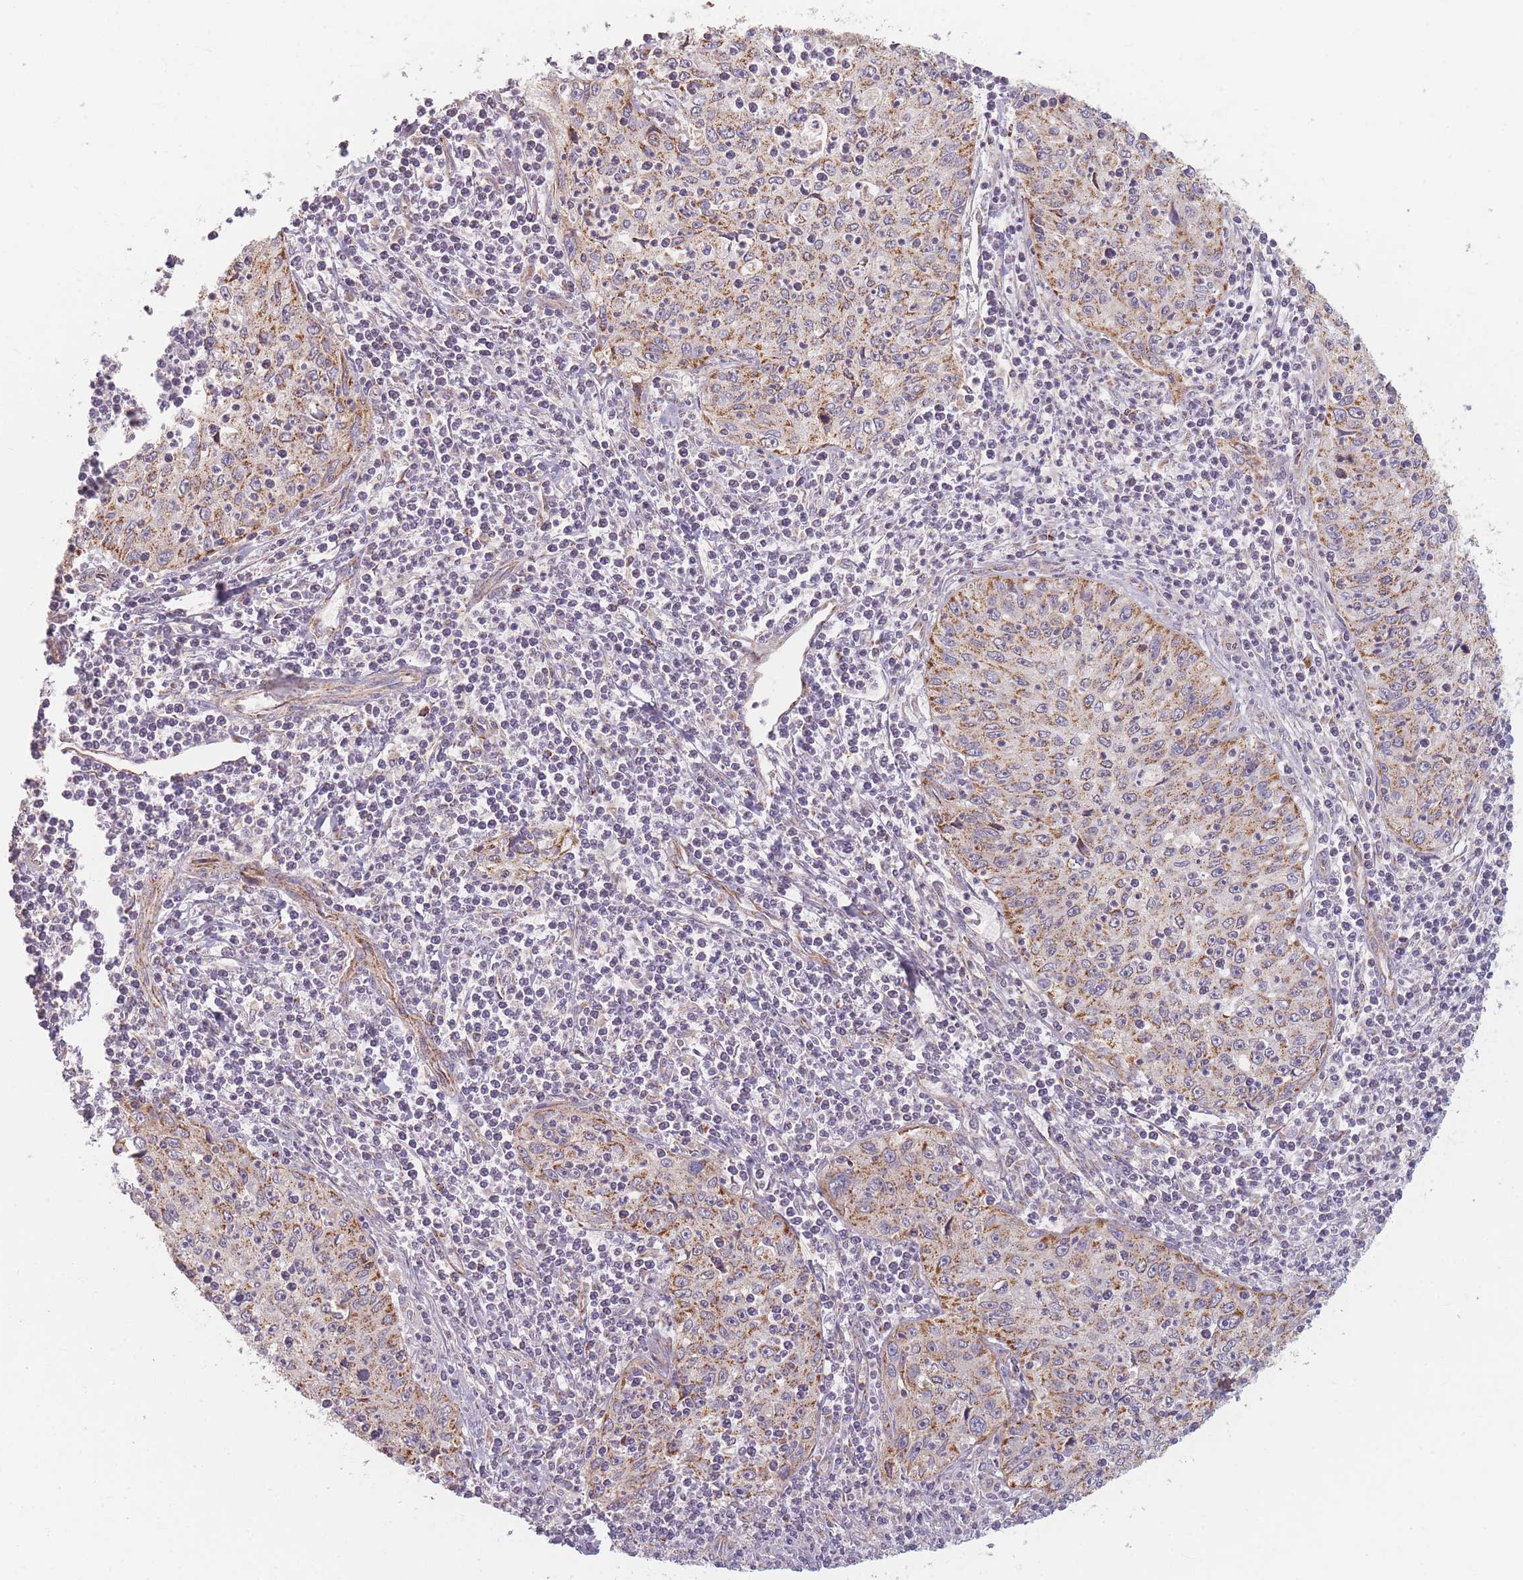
{"staining": {"intensity": "moderate", "quantity": "25%-75%", "location": "cytoplasmic/membranous"}, "tissue": "cervical cancer", "cell_type": "Tumor cells", "image_type": "cancer", "snomed": [{"axis": "morphology", "description": "Squamous cell carcinoma, NOS"}, {"axis": "topography", "description": "Cervix"}], "caption": "DAB (3,3'-diaminobenzidine) immunohistochemical staining of cervical squamous cell carcinoma exhibits moderate cytoplasmic/membranous protein expression in about 25%-75% of tumor cells.", "gene": "ESRP2", "patient": {"sex": "female", "age": 30}}